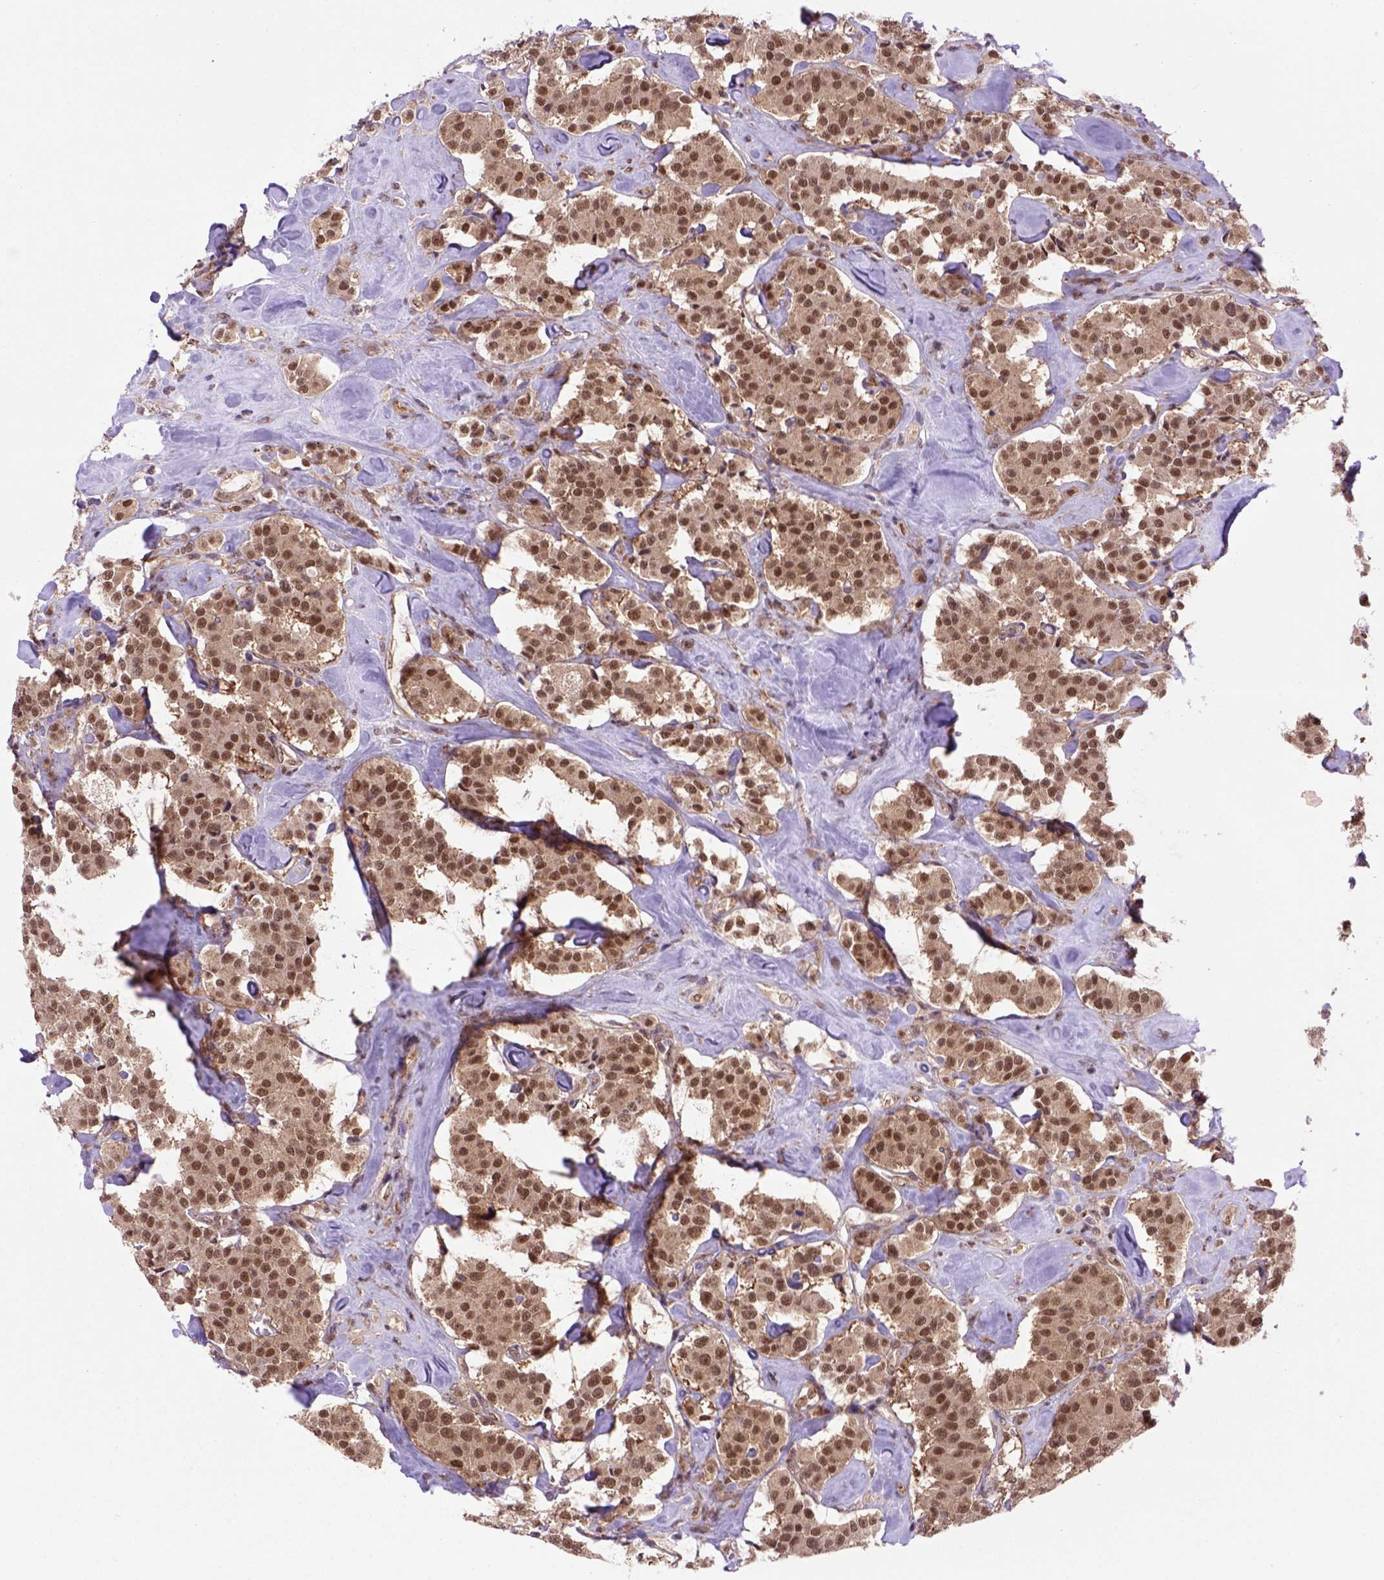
{"staining": {"intensity": "moderate", "quantity": ">75%", "location": "nuclear"}, "tissue": "carcinoid", "cell_type": "Tumor cells", "image_type": "cancer", "snomed": [{"axis": "morphology", "description": "Carcinoid, malignant, NOS"}, {"axis": "topography", "description": "Pancreas"}], "caption": "Carcinoid stained with a protein marker demonstrates moderate staining in tumor cells.", "gene": "PSMC2", "patient": {"sex": "male", "age": 41}}